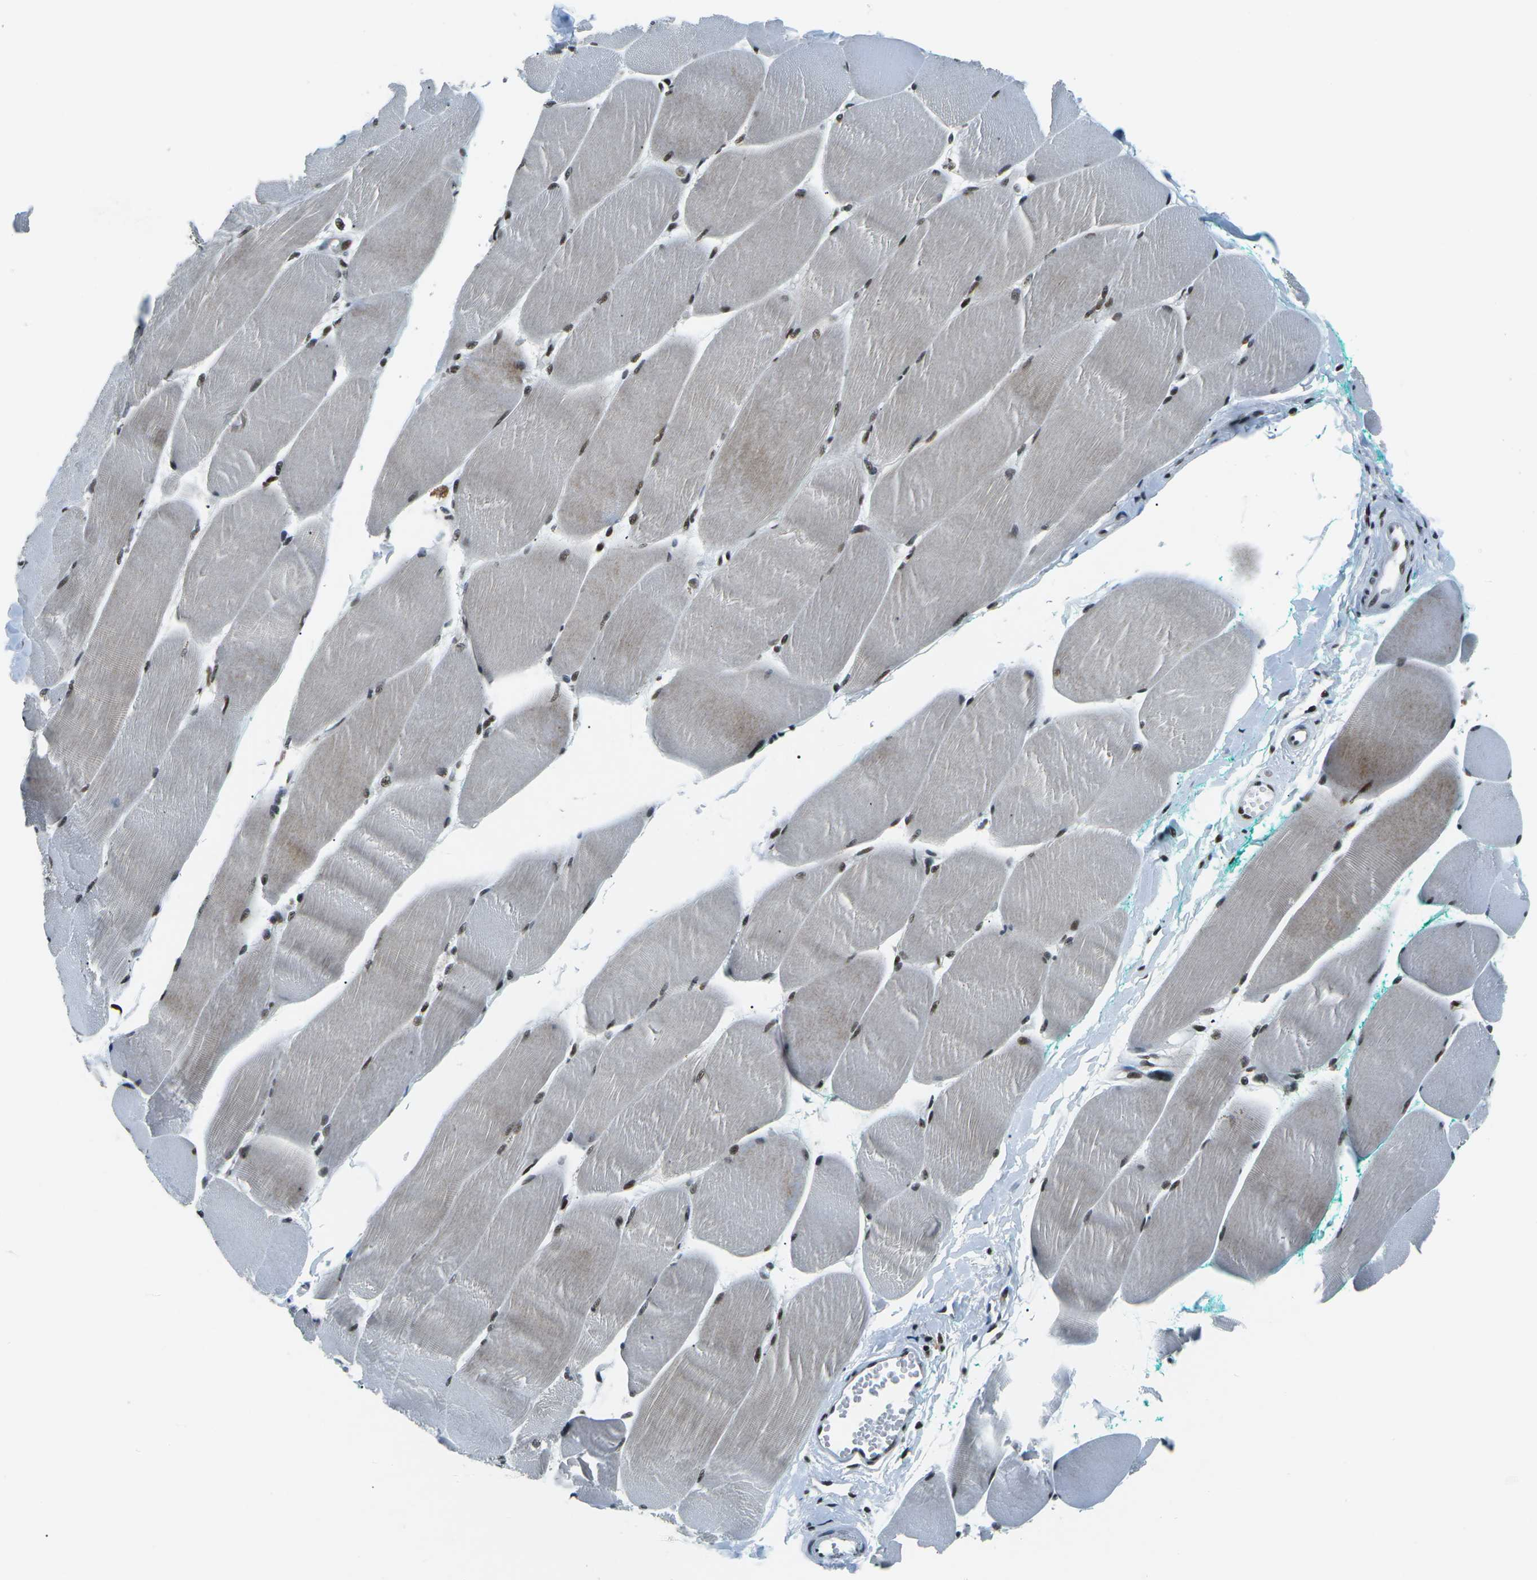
{"staining": {"intensity": "moderate", "quantity": "25%-75%", "location": "cytoplasmic/membranous,nuclear"}, "tissue": "skeletal muscle", "cell_type": "Myocytes", "image_type": "normal", "snomed": [{"axis": "morphology", "description": "Normal tissue, NOS"}, {"axis": "morphology", "description": "Squamous cell carcinoma, NOS"}, {"axis": "topography", "description": "Skeletal muscle"}], "caption": "Myocytes show medium levels of moderate cytoplasmic/membranous,nuclear staining in approximately 25%-75% of cells in unremarkable skeletal muscle. (DAB (3,3'-diaminobenzidine) IHC, brown staining for protein, blue staining for nuclei).", "gene": "RBL2", "patient": {"sex": "male", "age": 51}}